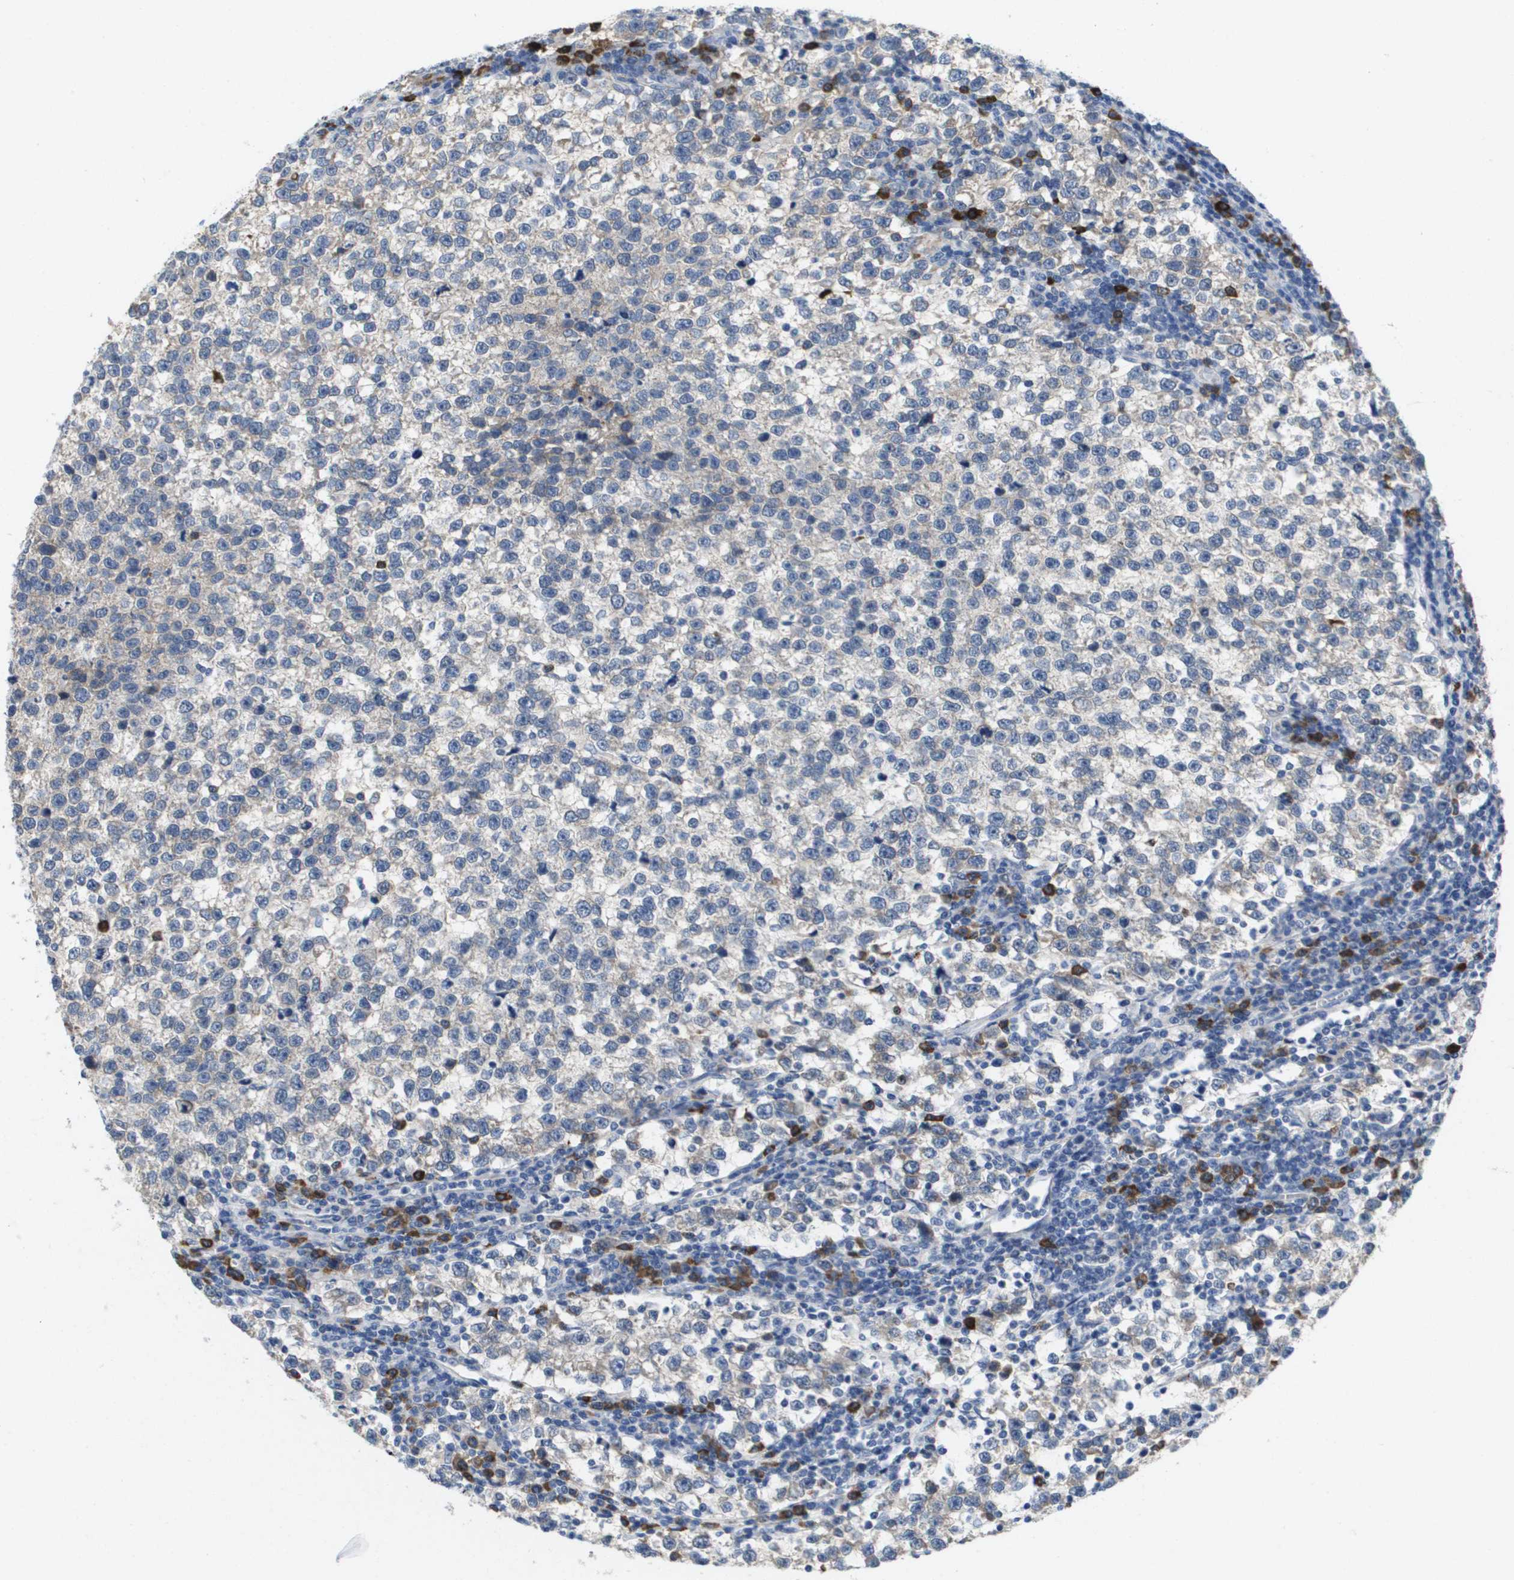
{"staining": {"intensity": "negative", "quantity": "none", "location": "none"}, "tissue": "testis cancer", "cell_type": "Tumor cells", "image_type": "cancer", "snomed": [{"axis": "morphology", "description": "Normal tissue, NOS"}, {"axis": "morphology", "description": "Seminoma, NOS"}, {"axis": "topography", "description": "Testis"}], "caption": "This photomicrograph is of testis cancer (seminoma) stained with immunohistochemistry (IHC) to label a protein in brown with the nuclei are counter-stained blue. There is no staining in tumor cells.", "gene": "CD3G", "patient": {"sex": "male", "age": 43}}